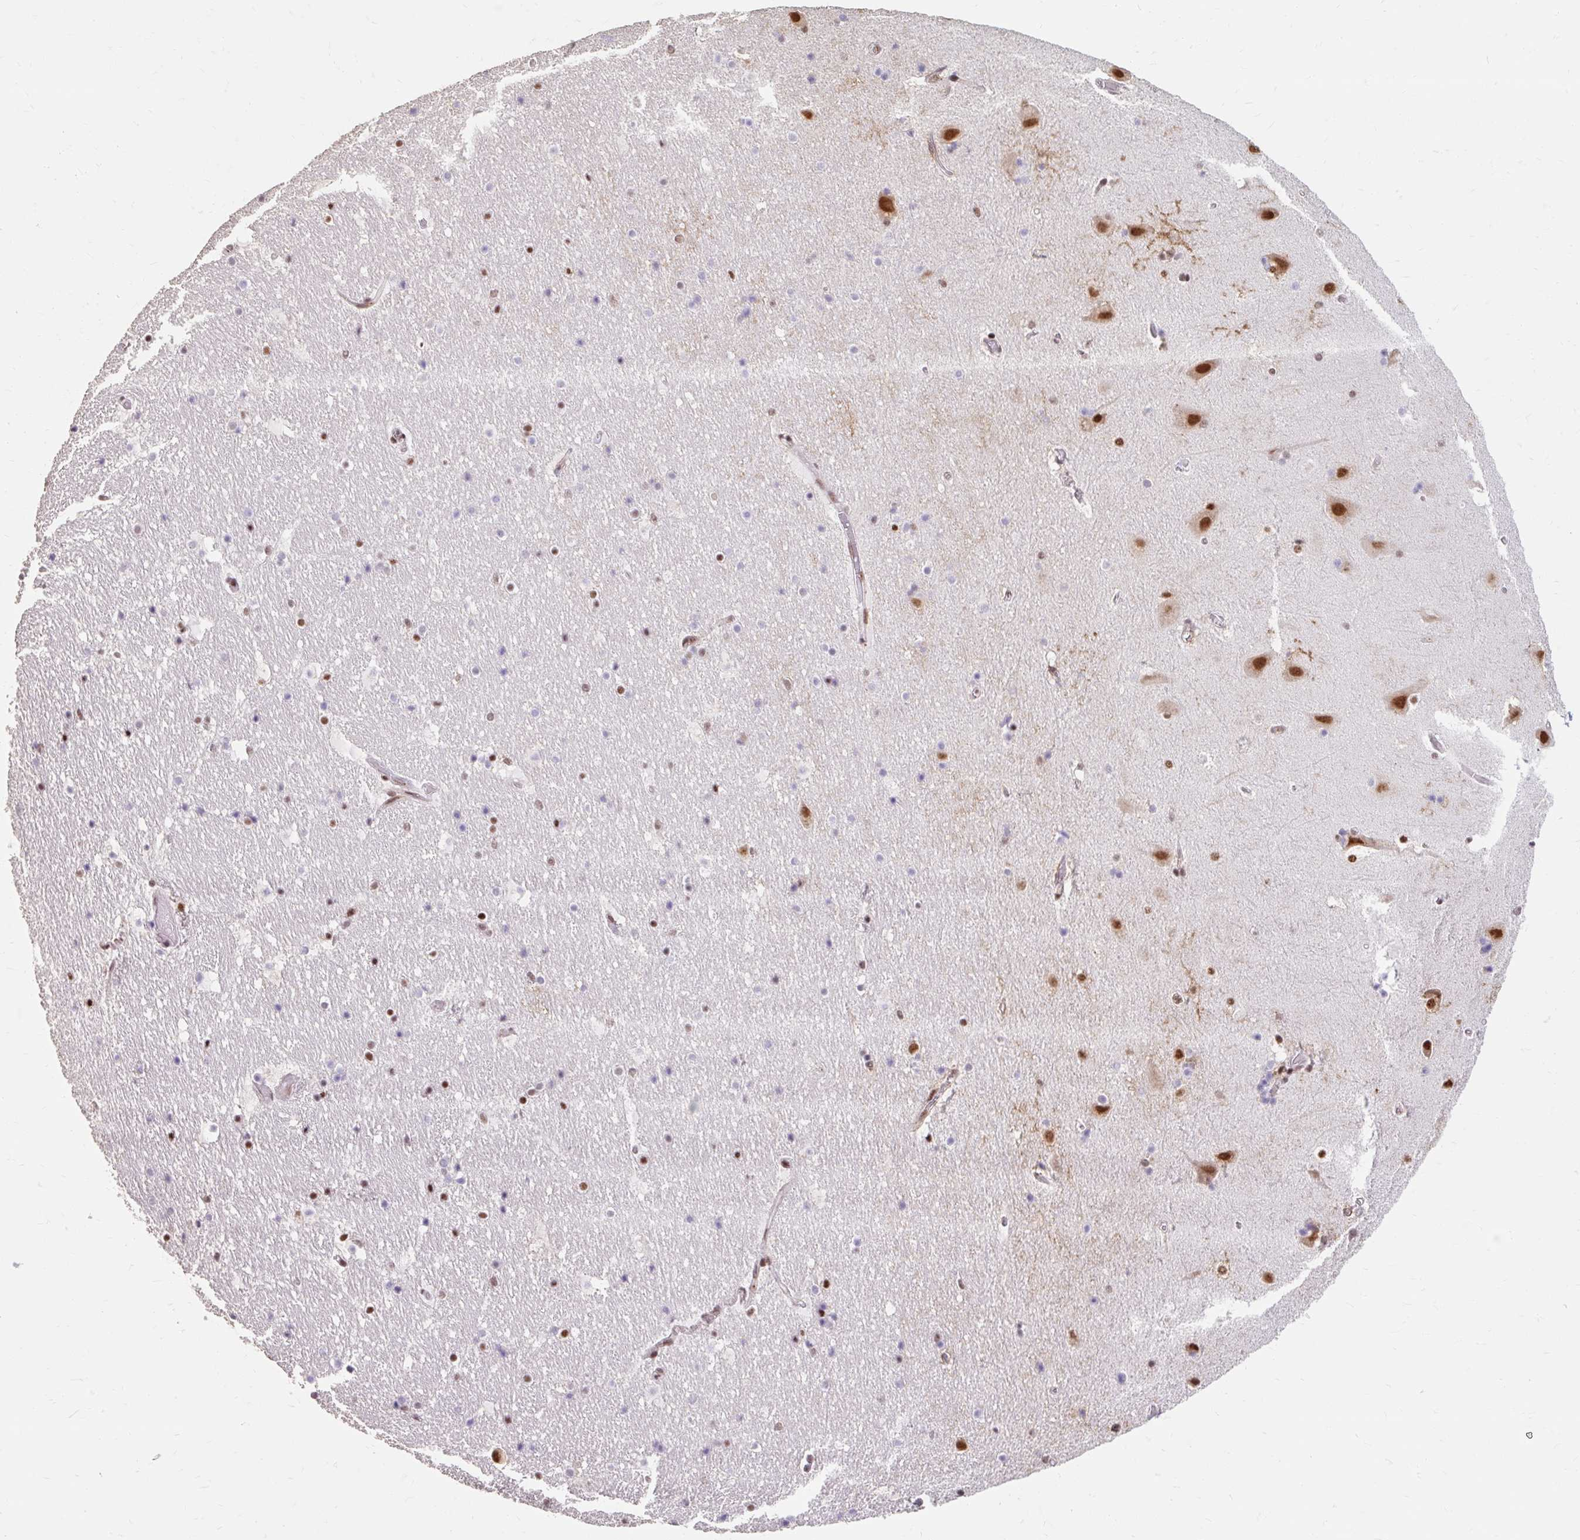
{"staining": {"intensity": "strong", "quantity": "25%-75%", "location": "nuclear"}, "tissue": "hippocampus", "cell_type": "Glial cells", "image_type": "normal", "snomed": [{"axis": "morphology", "description": "Normal tissue, NOS"}, {"axis": "topography", "description": "Hippocampus"}], "caption": "DAB (3,3'-diaminobenzidine) immunohistochemical staining of benign hippocampus demonstrates strong nuclear protein positivity in approximately 25%-75% of glial cells. (DAB (3,3'-diaminobenzidine) = brown stain, brightfield microscopy at high magnification).", "gene": "SRSF10", "patient": {"sex": "male", "age": 37}}